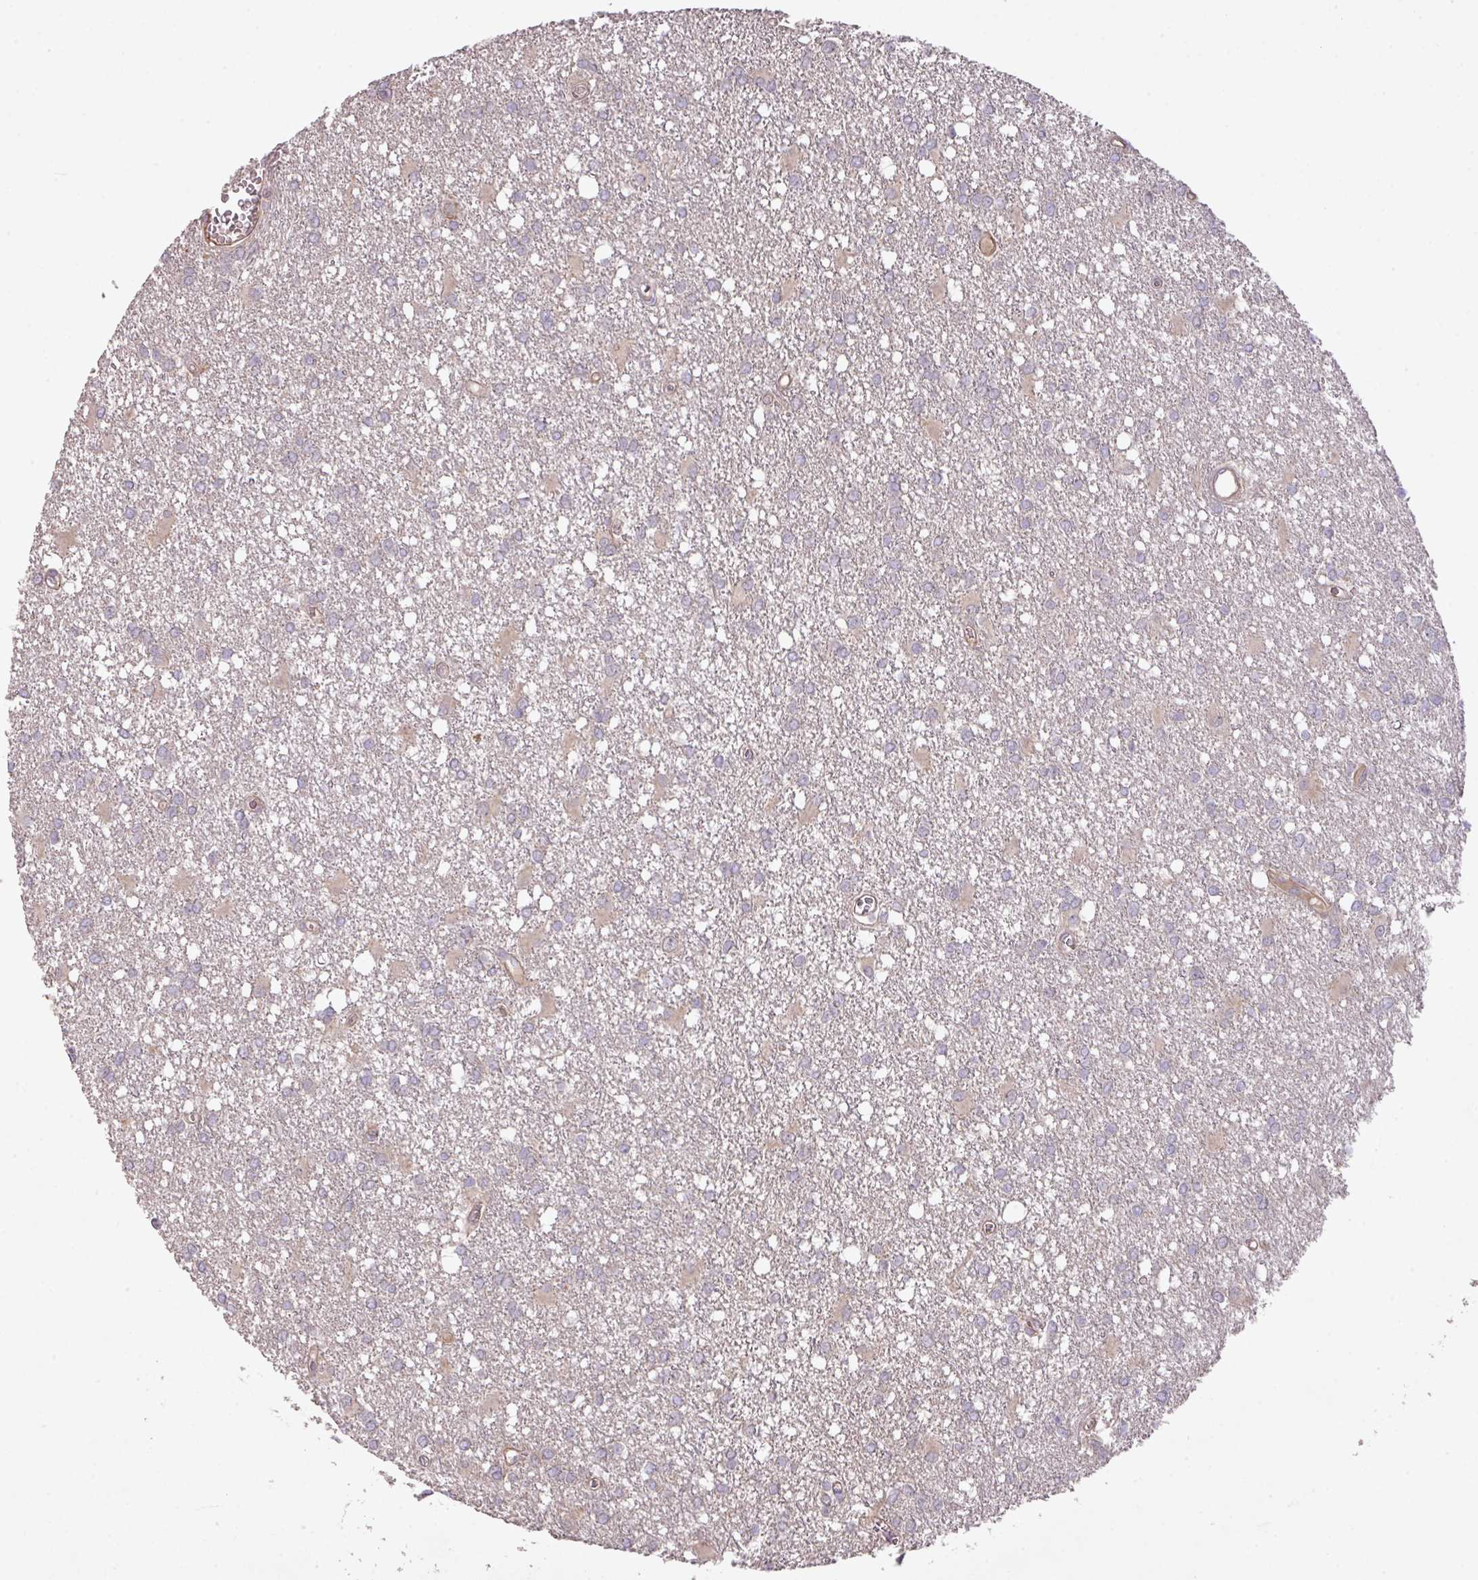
{"staining": {"intensity": "weak", "quantity": "<25%", "location": "cytoplasmic/membranous"}, "tissue": "glioma", "cell_type": "Tumor cells", "image_type": "cancer", "snomed": [{"axis": "morphology", "description": "Glioma, malignant, High grade"}, {"axis": "topography", "description": "Brain"}], "caption": "A micrograph of human glioma is negative for staining in tumor cells.", "gene": "PRADC1", "patient": {"sex": "male", "age": 48}}